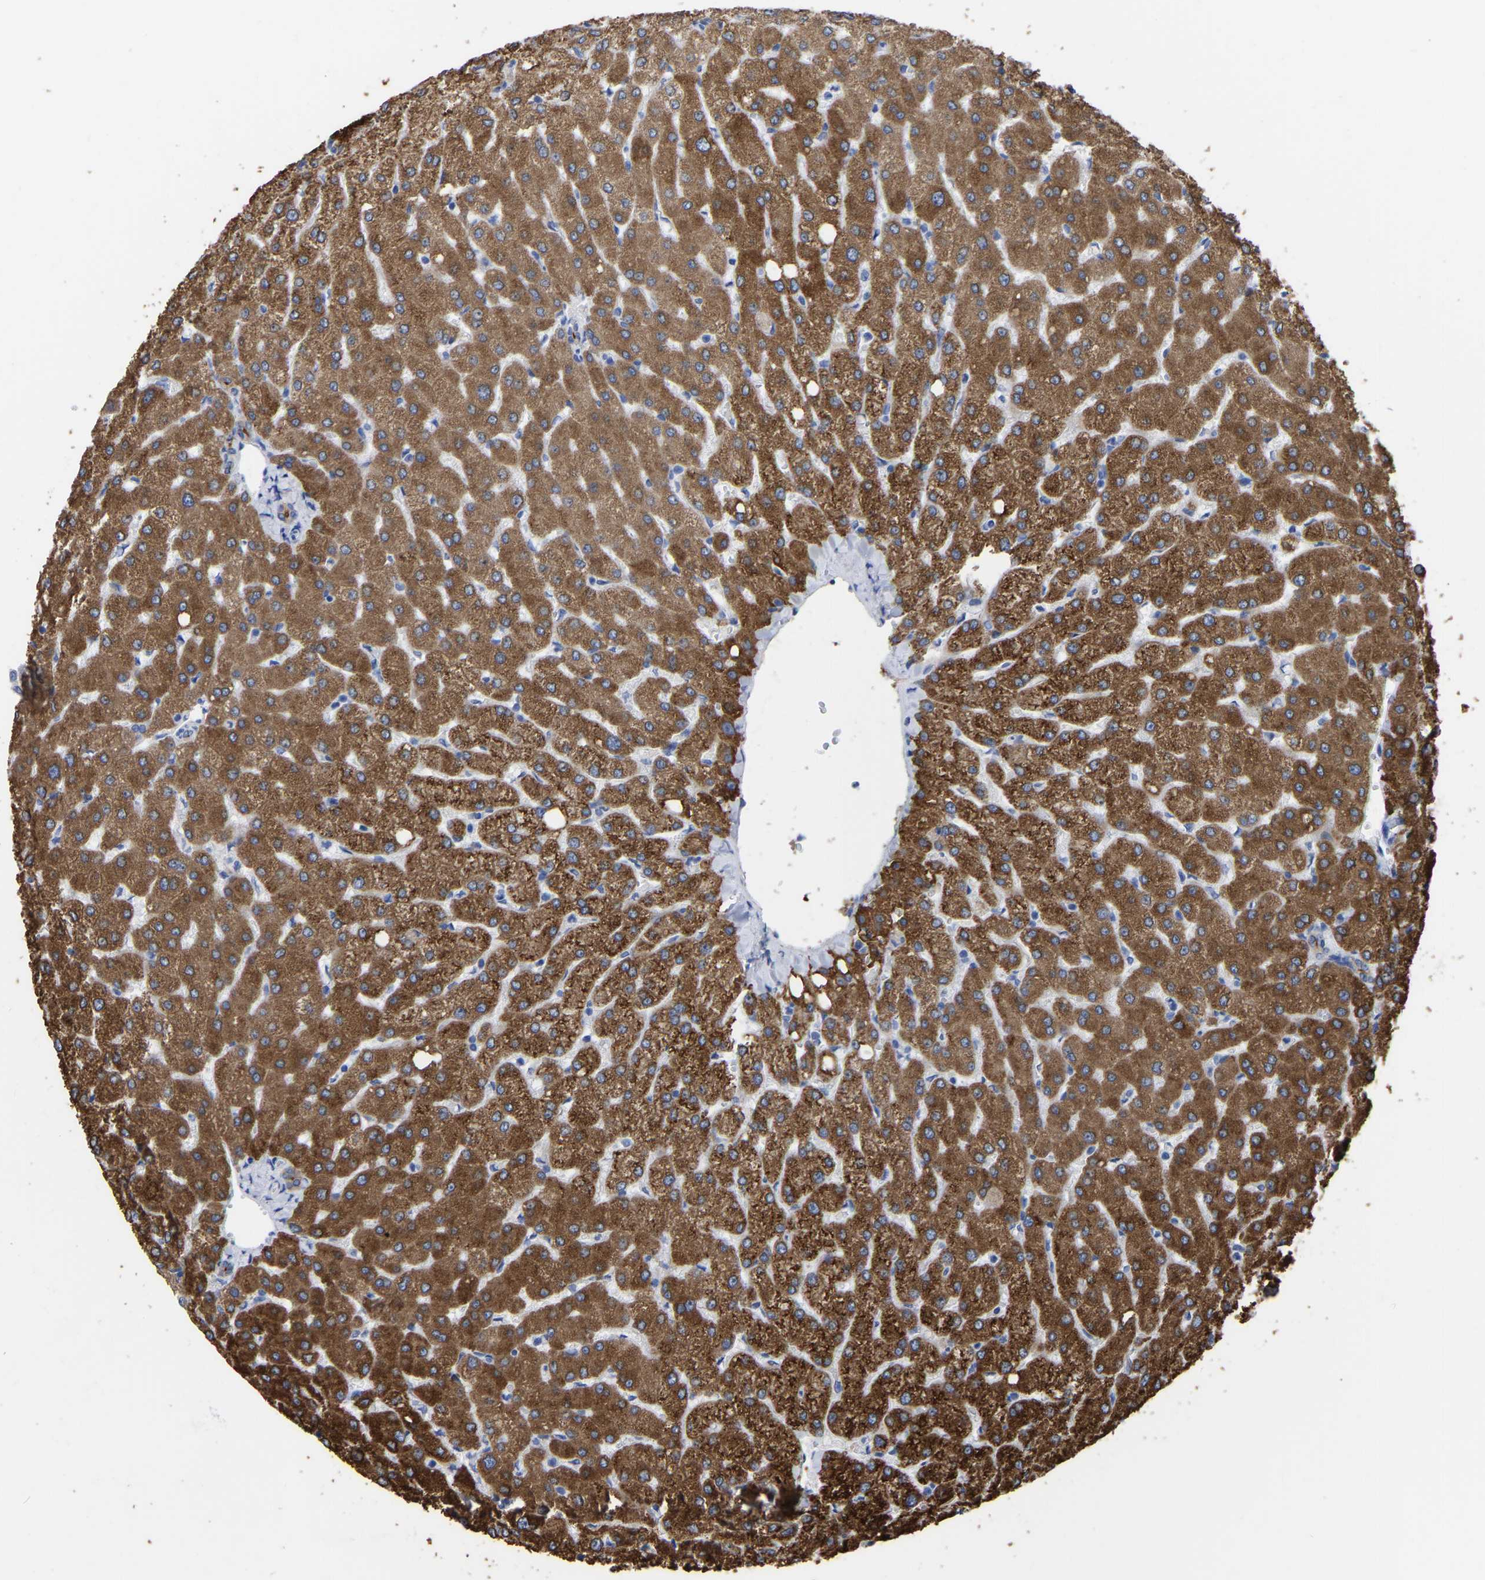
{"staining": {"intensity": "weak", "quantity": "<25%", "location": "cytoplasmic/membranous"}, "tissue": "liver", "cell_type": "Cholangiocytes", "image_type": "normal", "snomed": [{"axis": "morphology", "description": "Normal tissue, NOS"}, {"axis": "topography", "description": "Liver"}], "caption": "Human liver stained for a protein using immunohistochemistry (IHC) displays no expression in cholangiocytes.", "gene": "ANXA13", "patient": {"sex": "female", "age": 54}}